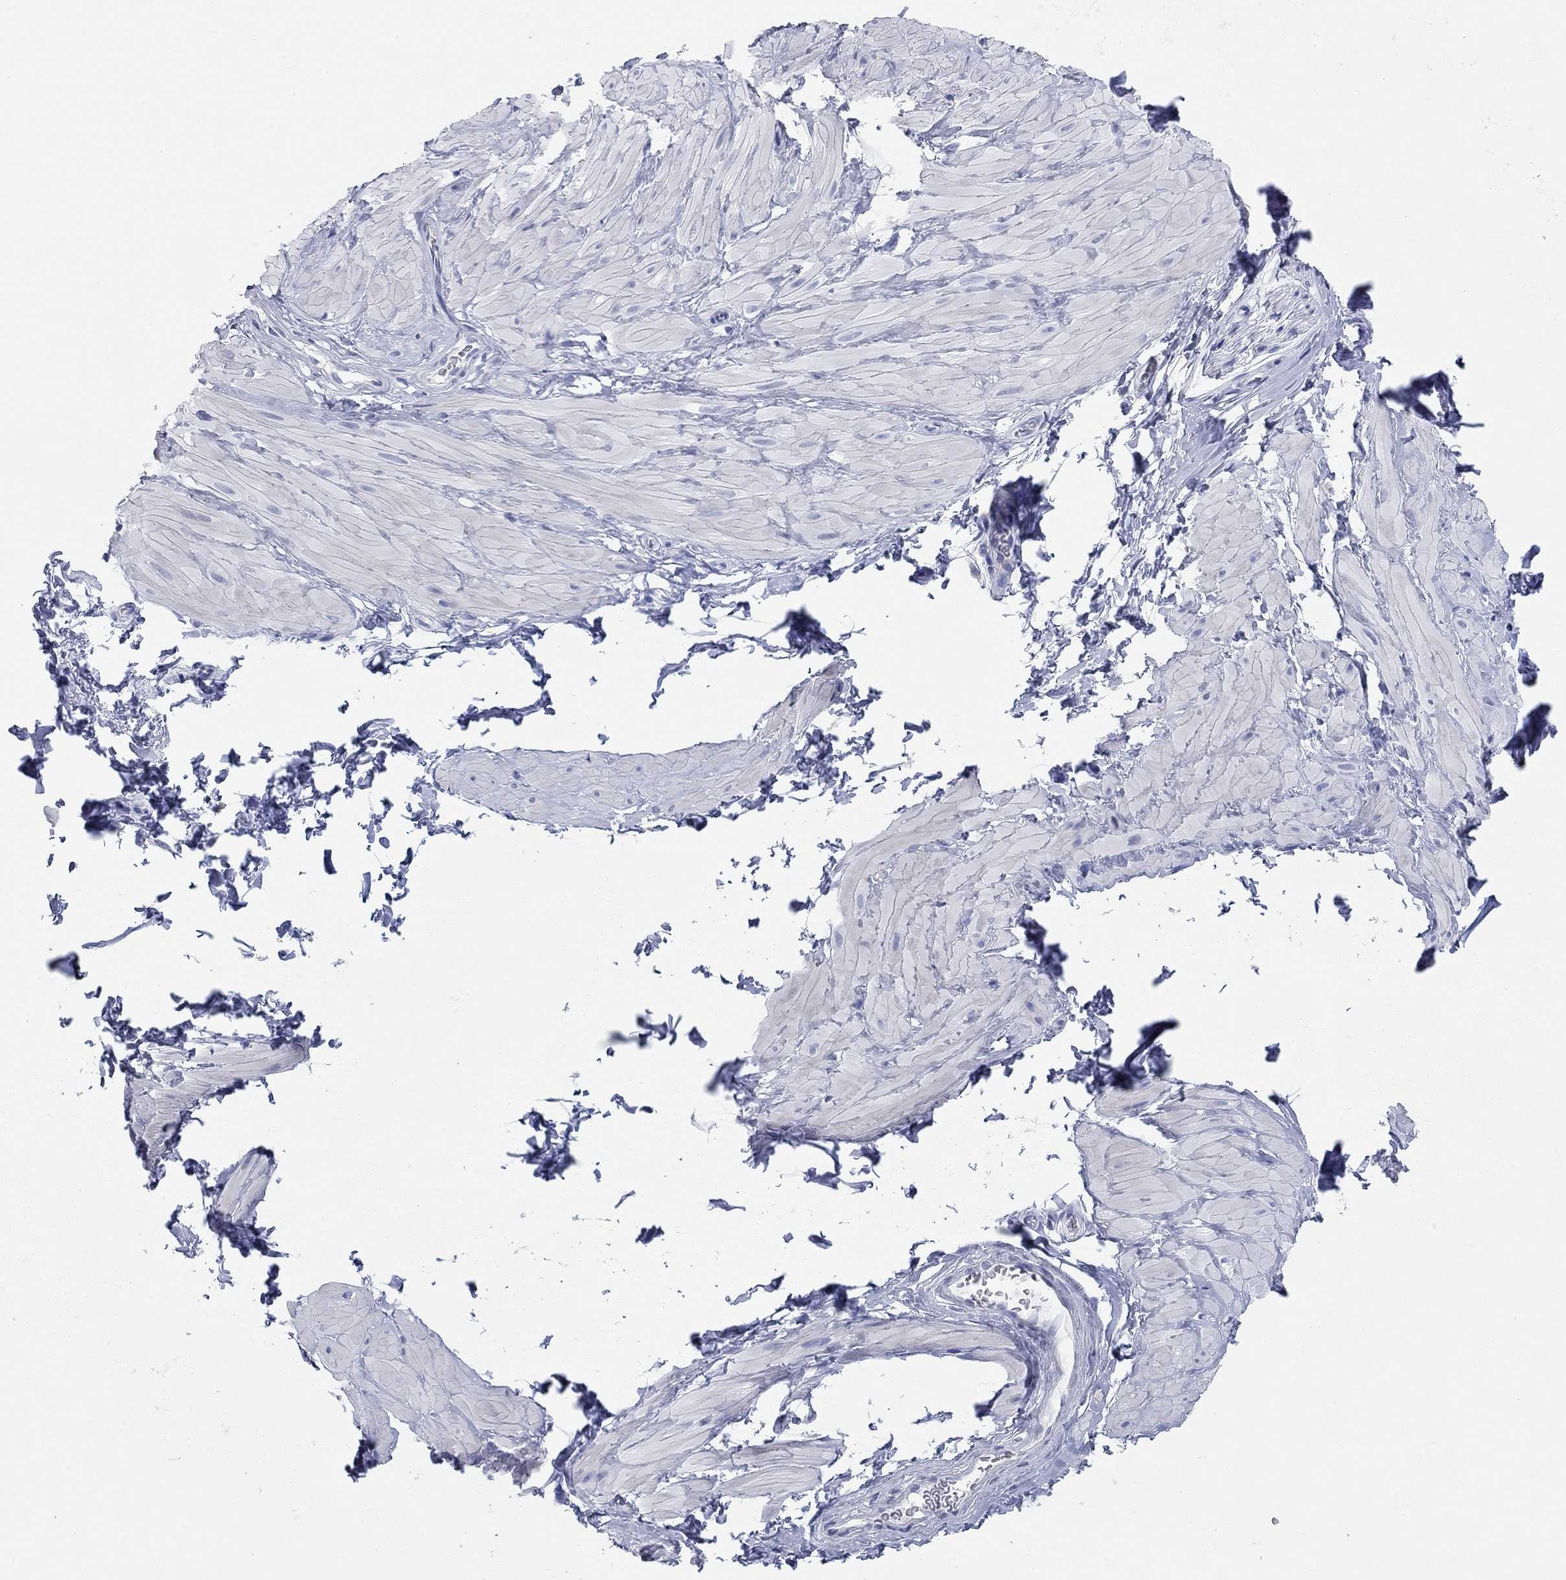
{"staining": {"intensity": "negative", "quantity": "none", "location": "none"}, "tissue": "adipose tissue", "cell_type": "Adipocytes", "image_type": "normal", "snomed": [{"axis": "morphology", "description": "Normal tissue, NOS"}, {"axis": "topography", "description": "Smooth muscle"}, {"axis": "topography", "description": "Peripheral nerve tissue"}], "caption": "Immunohistochemistry image of unremarkable human adipose tissue stained for a protein (brown), which shows no positivity in adipocytes.", "gene": "CHI3L2", "patient": {"sex": "male", "age": 22}}